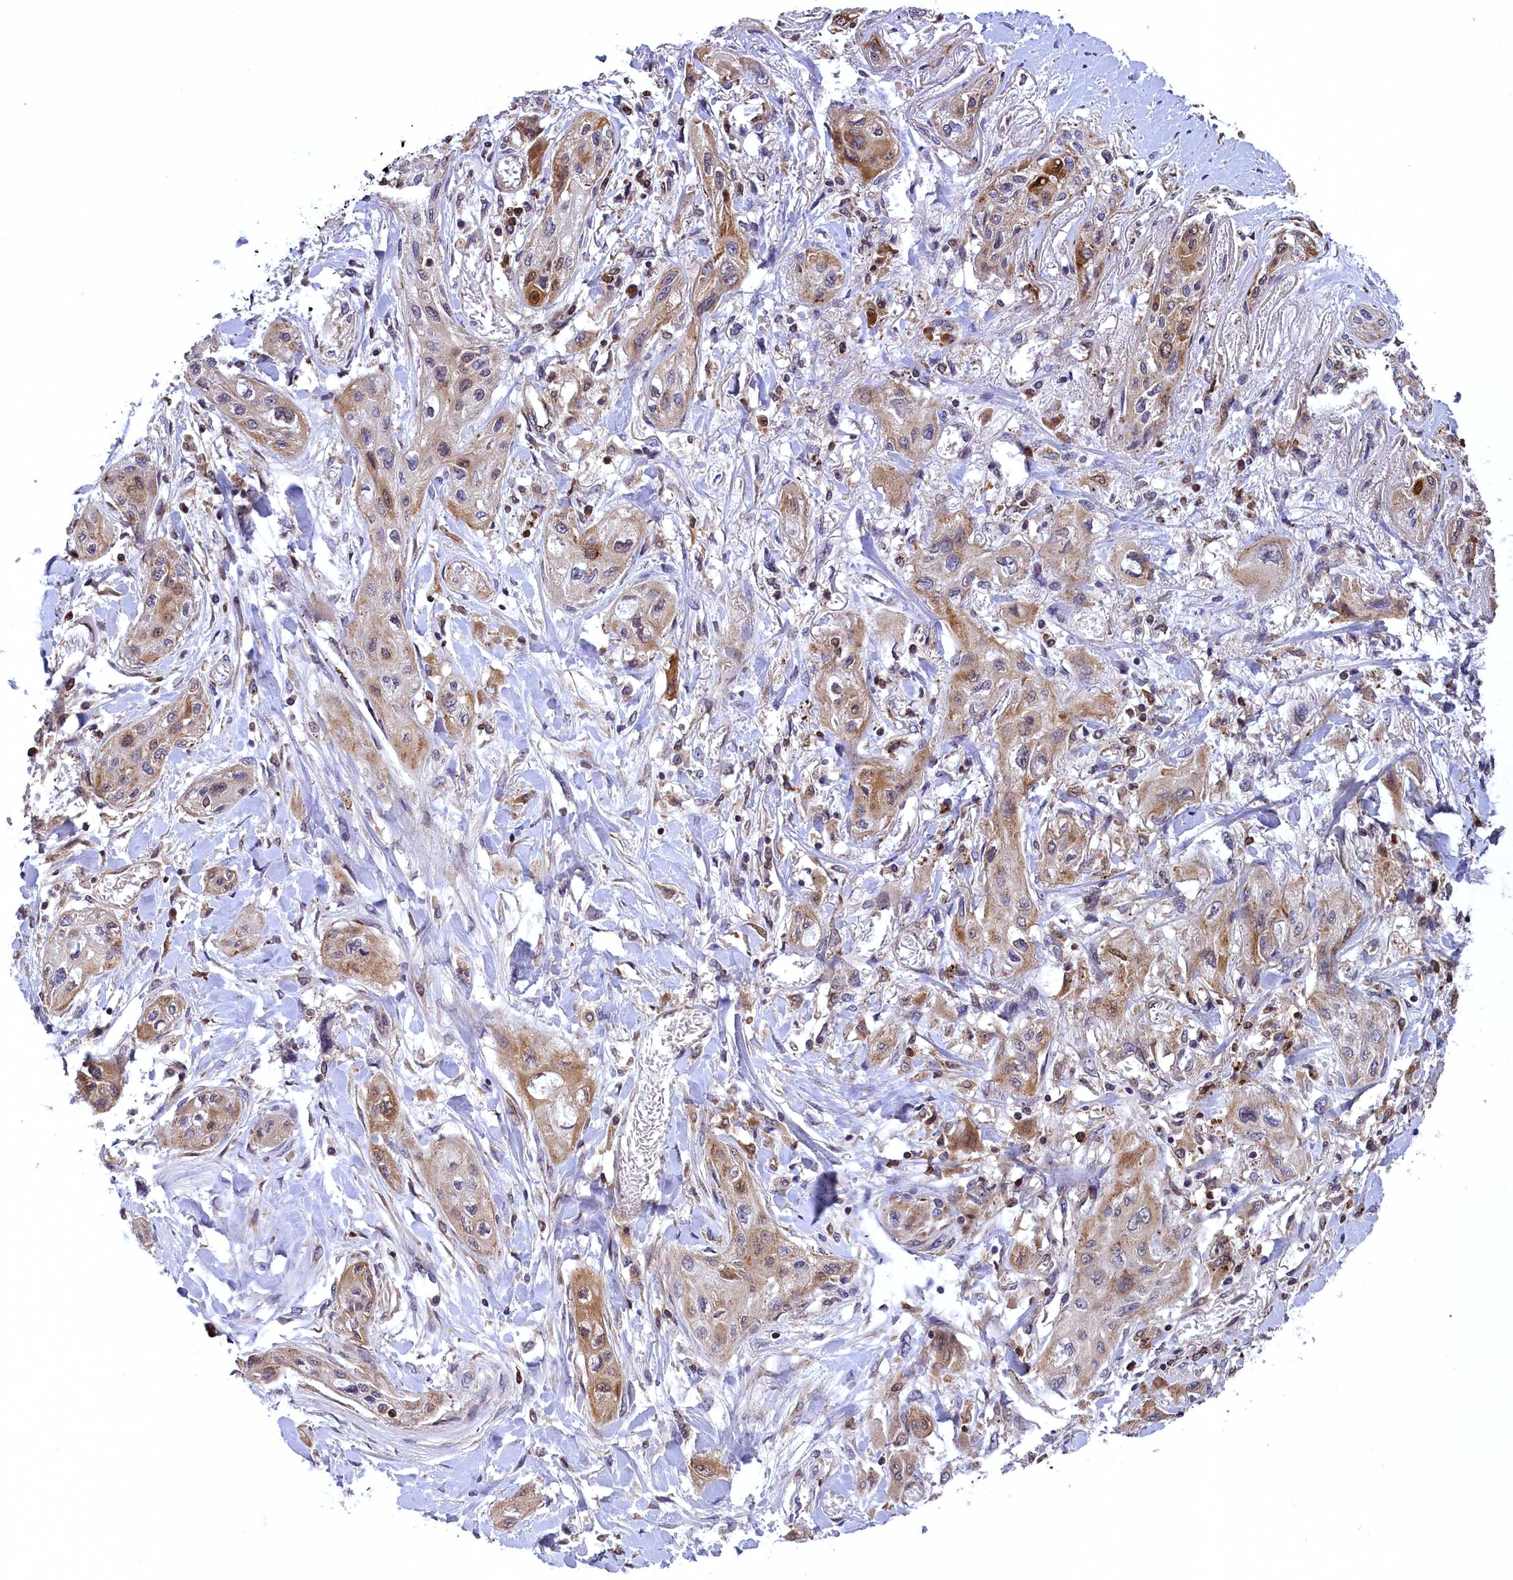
{"staining": {"intensity": "moderate", "quantity": "<25%", "location": "cytoplasmic/membranous"}, "tissue": "lung cancer", "cell_type": "Tumor cells", "image_type": "cancer", "snomed": [{"axis": "morphology", "description": "Squamous cell carcinoma, NOS"}, {"axis": "topography", "description": "Lung"}], "caption": "IHC of lung squamous cell carcinoma displays low levels of moderate cytoplasmic/membranous staining in approximately <25% of tumor cells.", "gene": "COX17", "patient": {"sex": "female", "age": 47}}